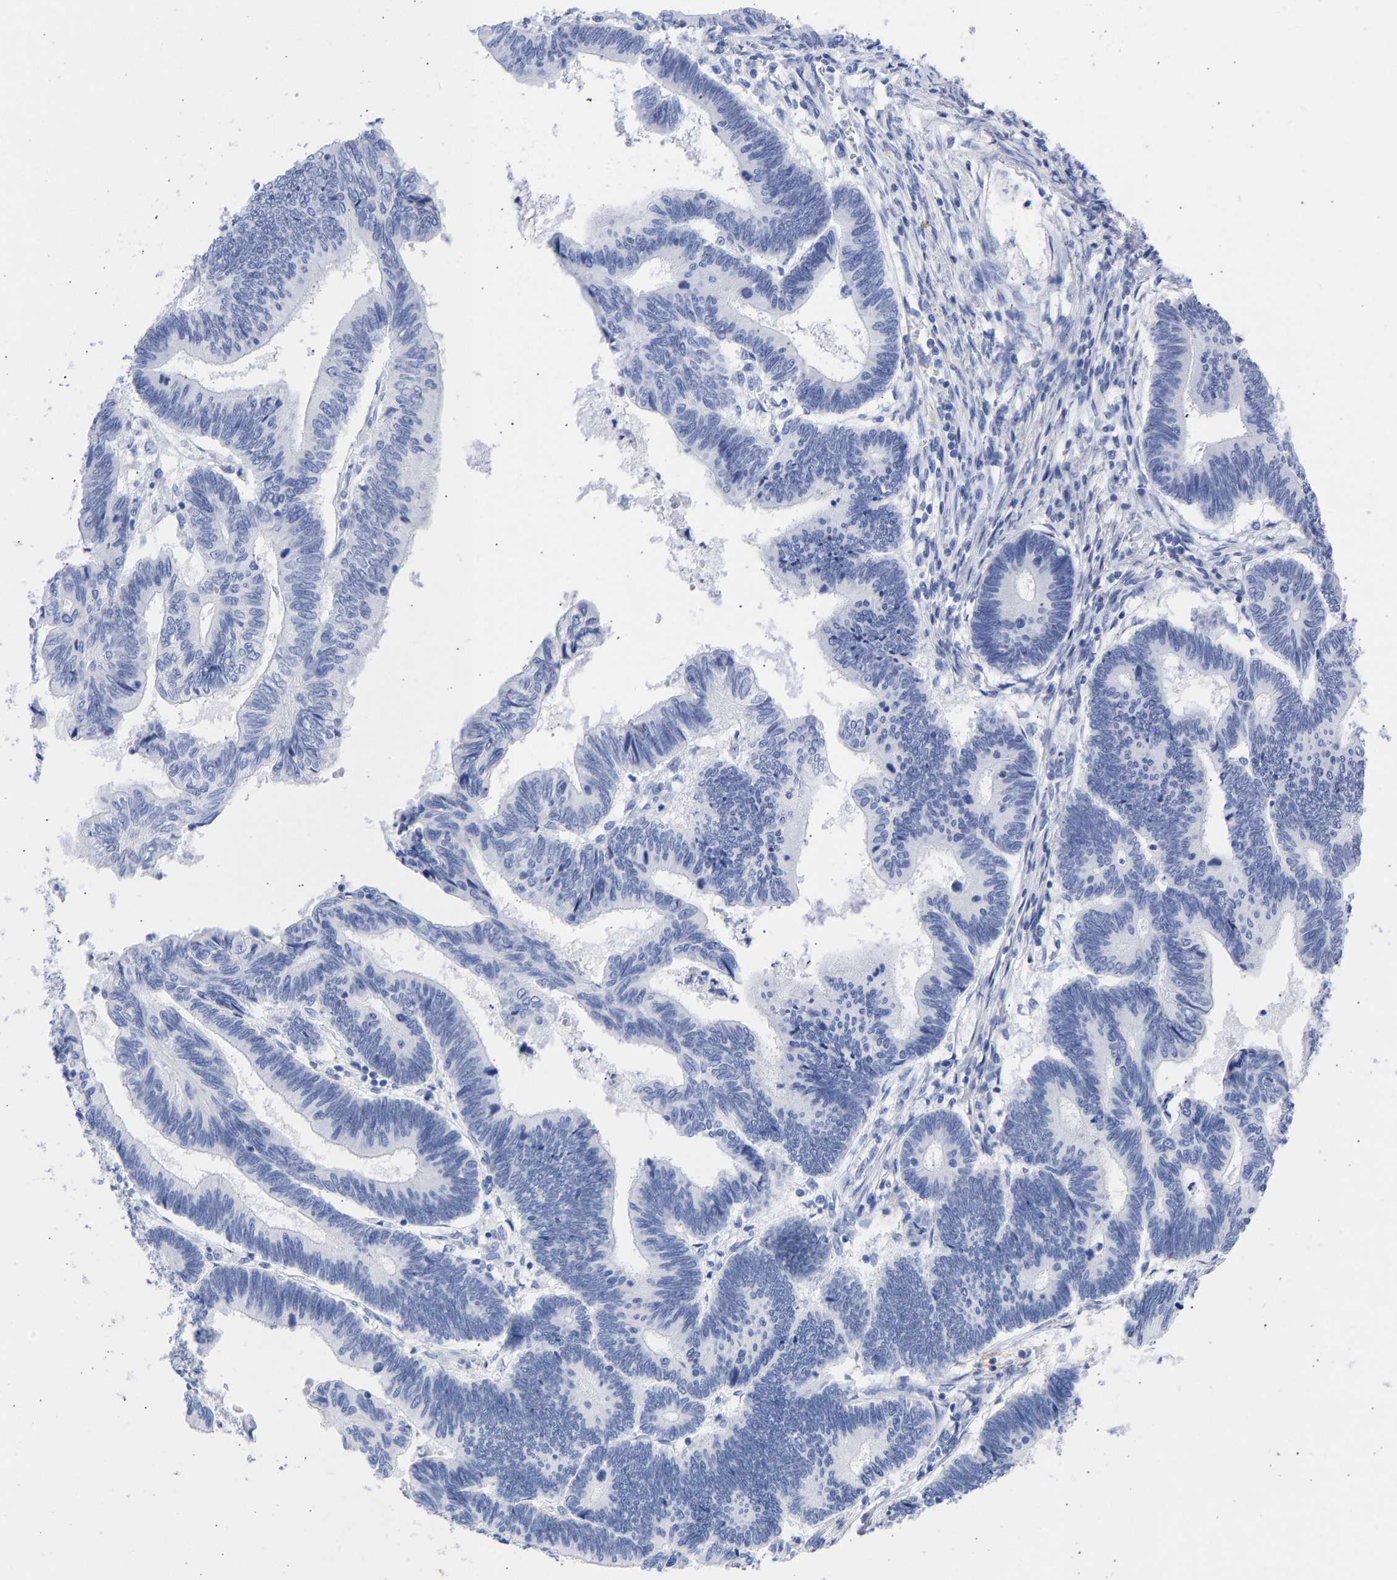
{"staining": {"intensity": "negative", "quantity": "none", "location": "none"}, "tissue": "pancreatic cancer", "cell_type": "Tumor cells", "image_type": "cancer", "snomed": [{"axis": "morphology", "description": "Adenocarcinoma, NOS"}, {"axis": "topography", "description": "Pancreas"}], "caption": "Immunohistochemical staining of pancreatic cancer exhibits no significant expression in tumor cells. The staining was performed using DAB (3,3'-diaminobenzidine) to visualize the protein expression in brown, while the nuclei were stained in blue with hematoxylin (Magnification: 20x).", "gene": "KRT1", "patient": {"sex": "female", "age": 70}}